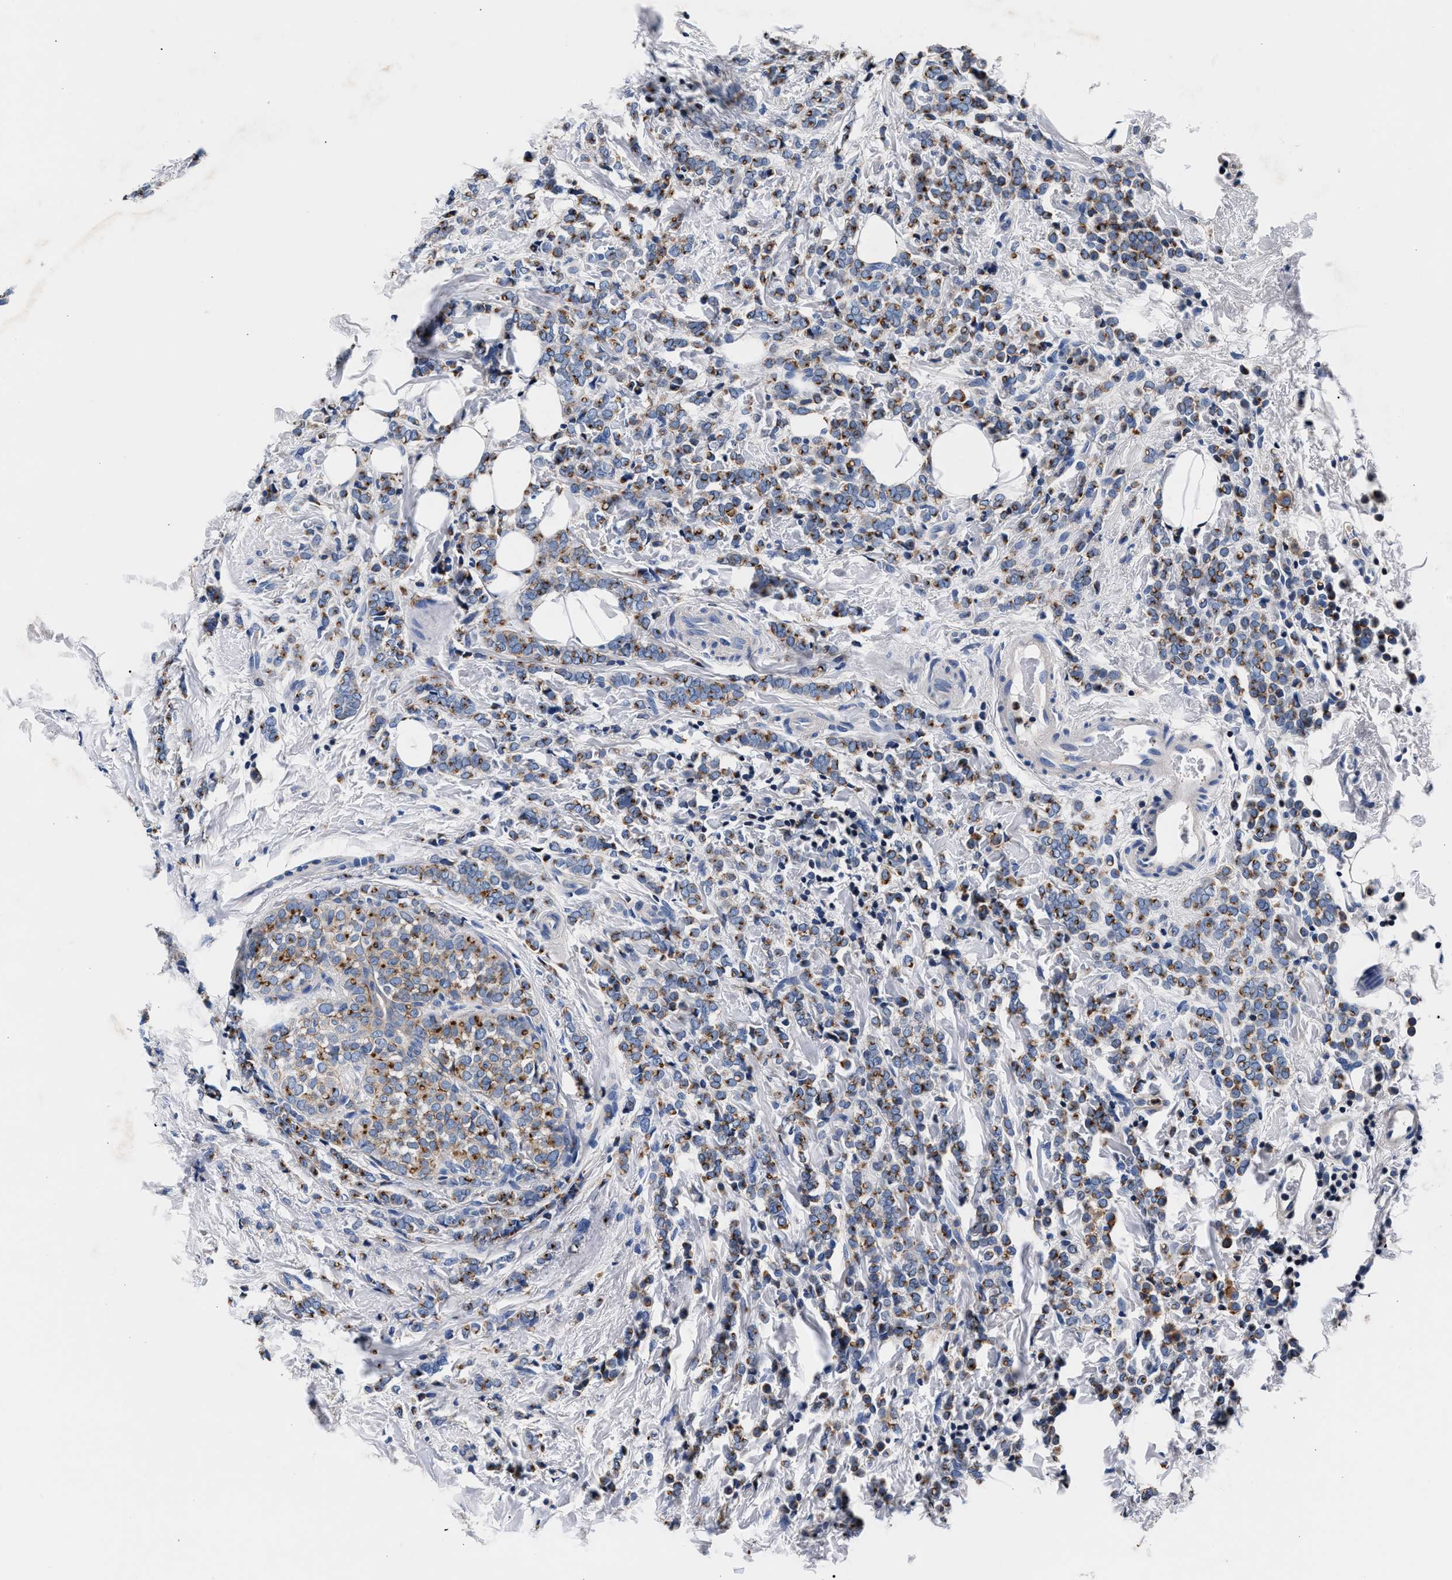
{"staining": {"intensity": "moderate", "quantity": ">75%", "location": "cytoplasmic/membranous"}, "tissue": "breast cancer", "cell_type": "Tumor cells", "image_type": "cancer", "snomed": [{"axis": "morphology", "description": "Lobular carcinoma"}, {"axis": "topography", "description": "Breast"}], "caption": "Tumor cells demonstrate medium levels of moderate cytoplasmic/membranous expression in approximately >75% of cells in lobular carcinoma (breast). (IHC, brightfield microscopy, high magnification).", "gene": "PHF24", "patient": {"sex": "female", "age": 50}}